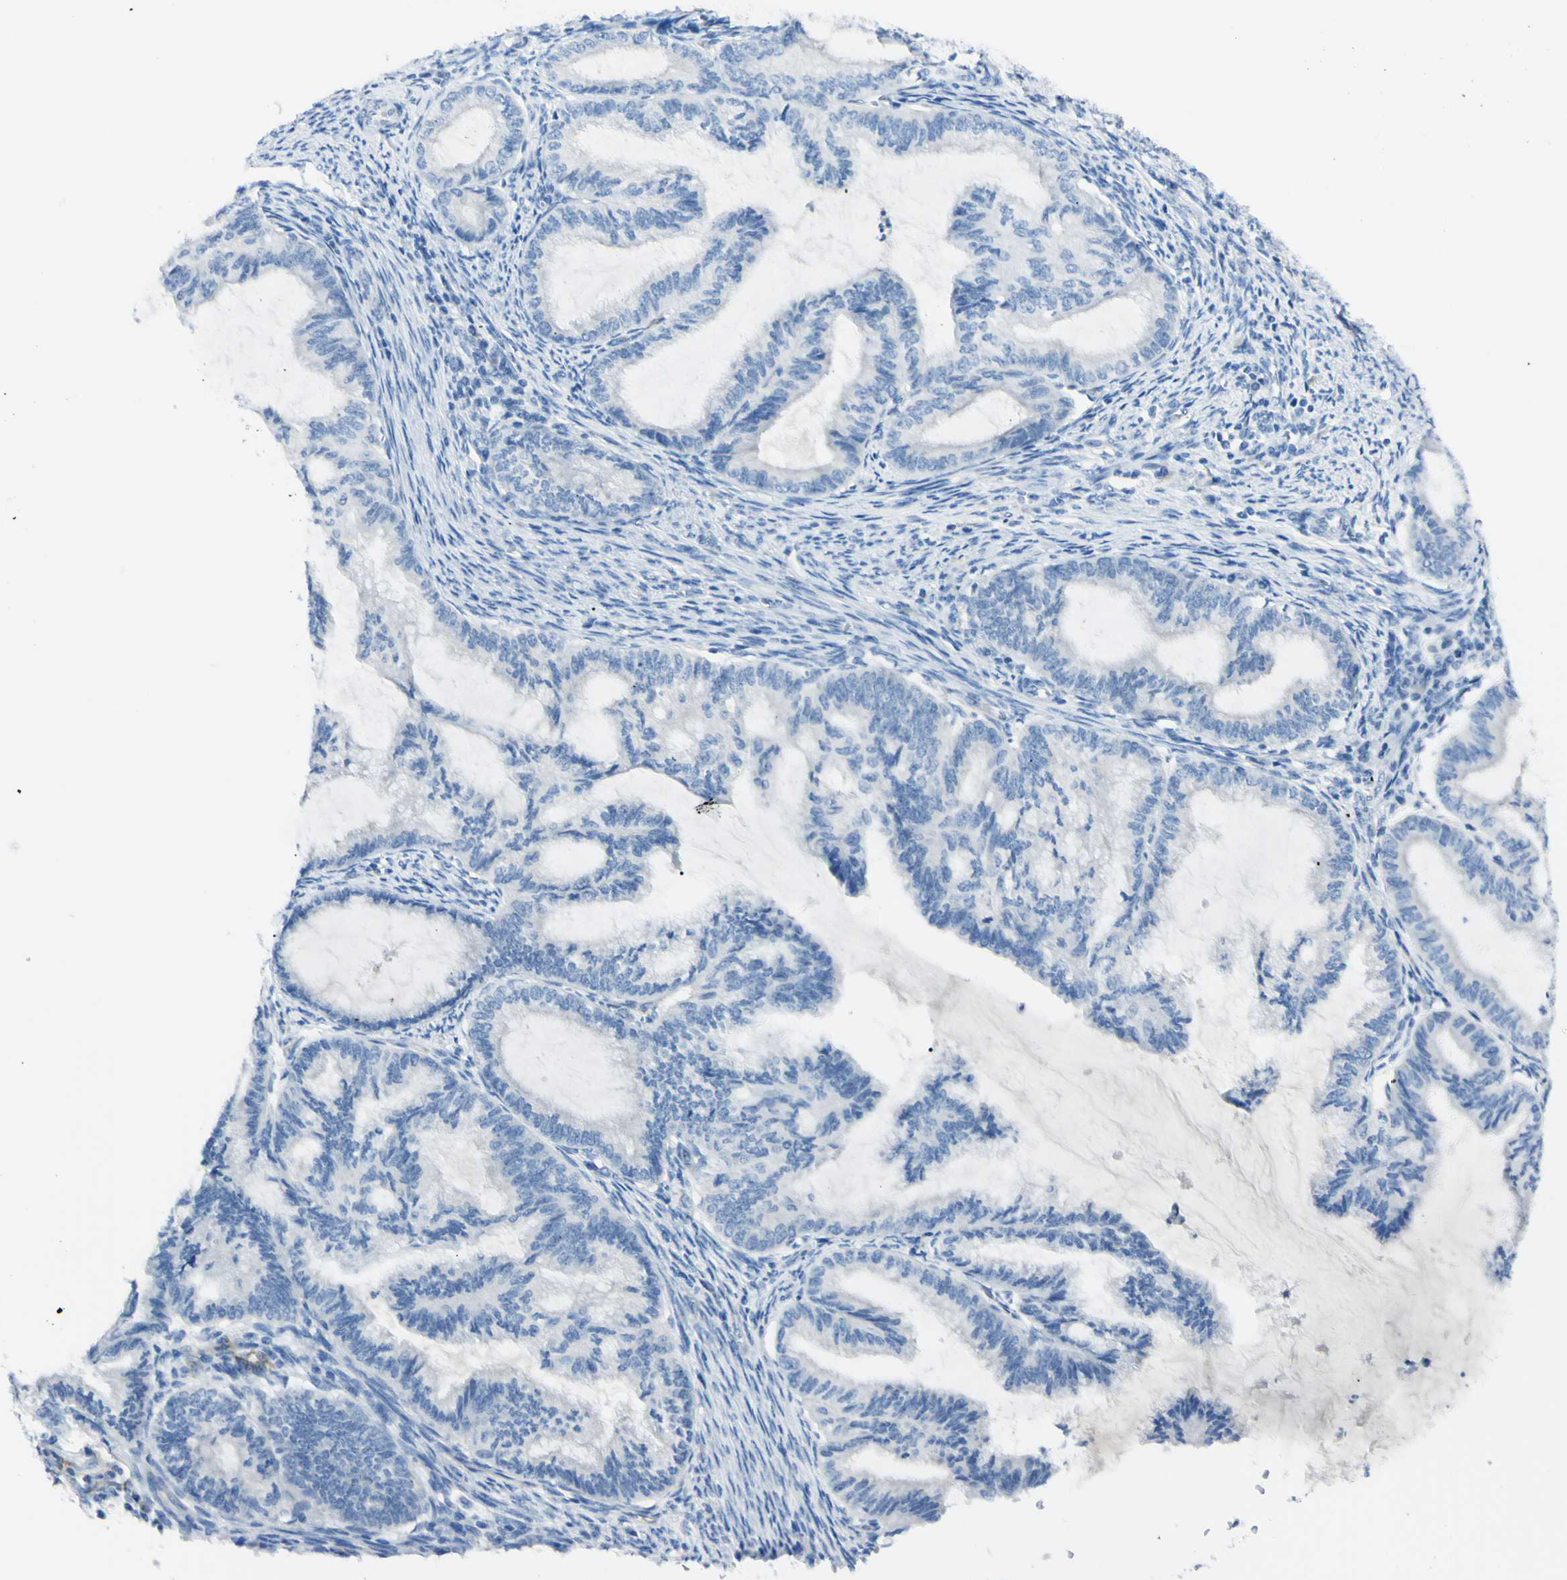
{"staining": {"intensity": "negative", "quantity": "none", "location": "none"}, "tissue": "cervical cancer", "cell_type": "Tumor cells", "image_type": "cancer", "snomed": [{"axis": "morphology", "description": "Normal tissue, NOS"}, {"axis": "morphology", "description": "Adenocarcinoma, NOS"}, {"axis": "topography", "description": "Cervix"}, {"axis": "topography", "description": "Endometrium"}], "caption": "High power microscopy histopathology image of an IHC histopathology image of cervical adenocarcinoma, revealing no significant expression in tumor cells.", "gene": "FOLH1", "patient": {"sex": "female", "age": 86}}